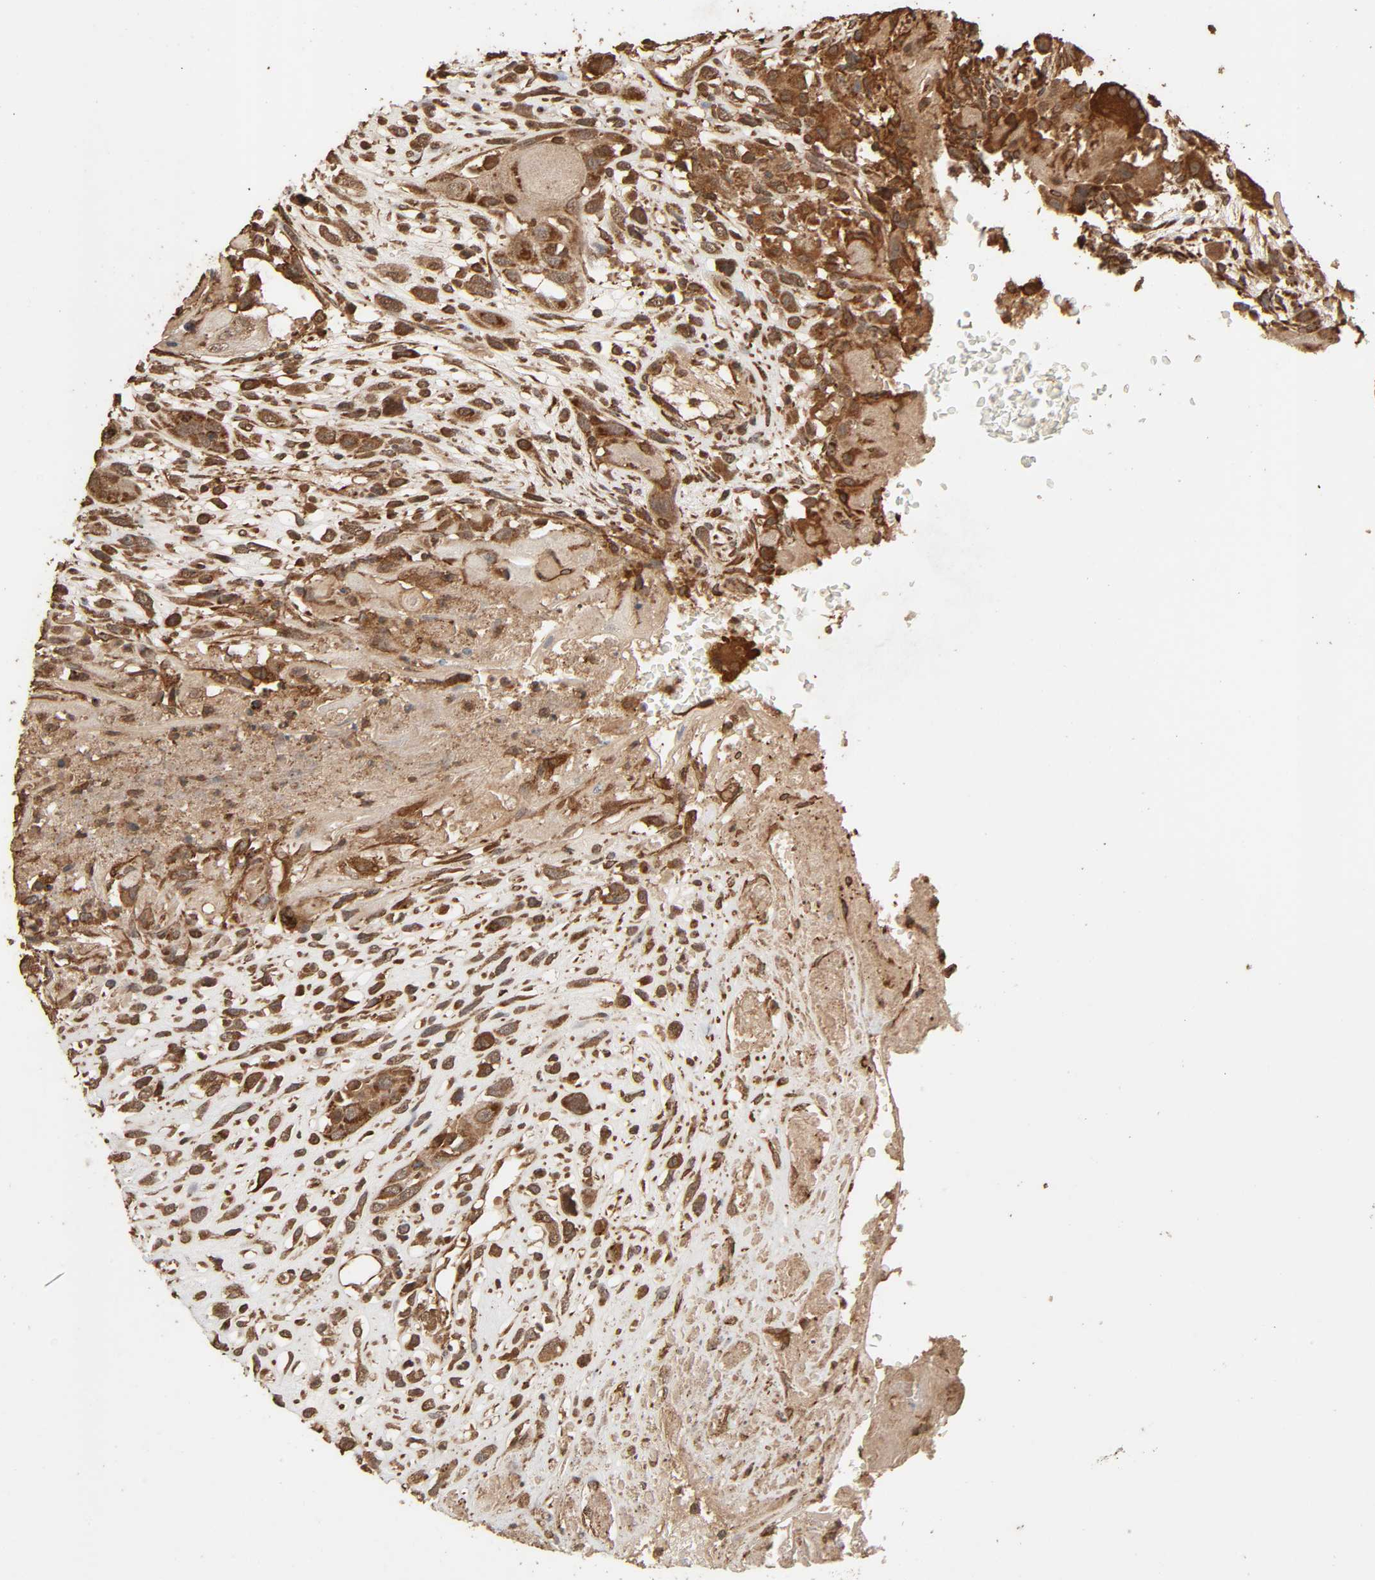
{"staining": {"intensity": "moderate", "quantity": ">75%", "location": "cytoplasmic/membranous"}, "tissue": "head and neck cancer", "cell_type": "Tumor cells", "image_type": "cancer", "snomed": [{"axis": "morphology", "description": "Necrosis, NOS"}, {"axis": "morphology", "description": "Neoplasm, malignant, NOS"}, {"axis": "topography", "description": "Salivary gland"}, {"axis": "topography", "description": "Head-Neck"}], "caption": "Malignant neoplasm (head and neck) was stained to show a protein in brown. There is medium levels of moderate cytoplasmic/membranous staining in approximately >75% of tumor cells.", "gene": "RPS6KA6", "patient": {"sex": "male", "age": 43}}